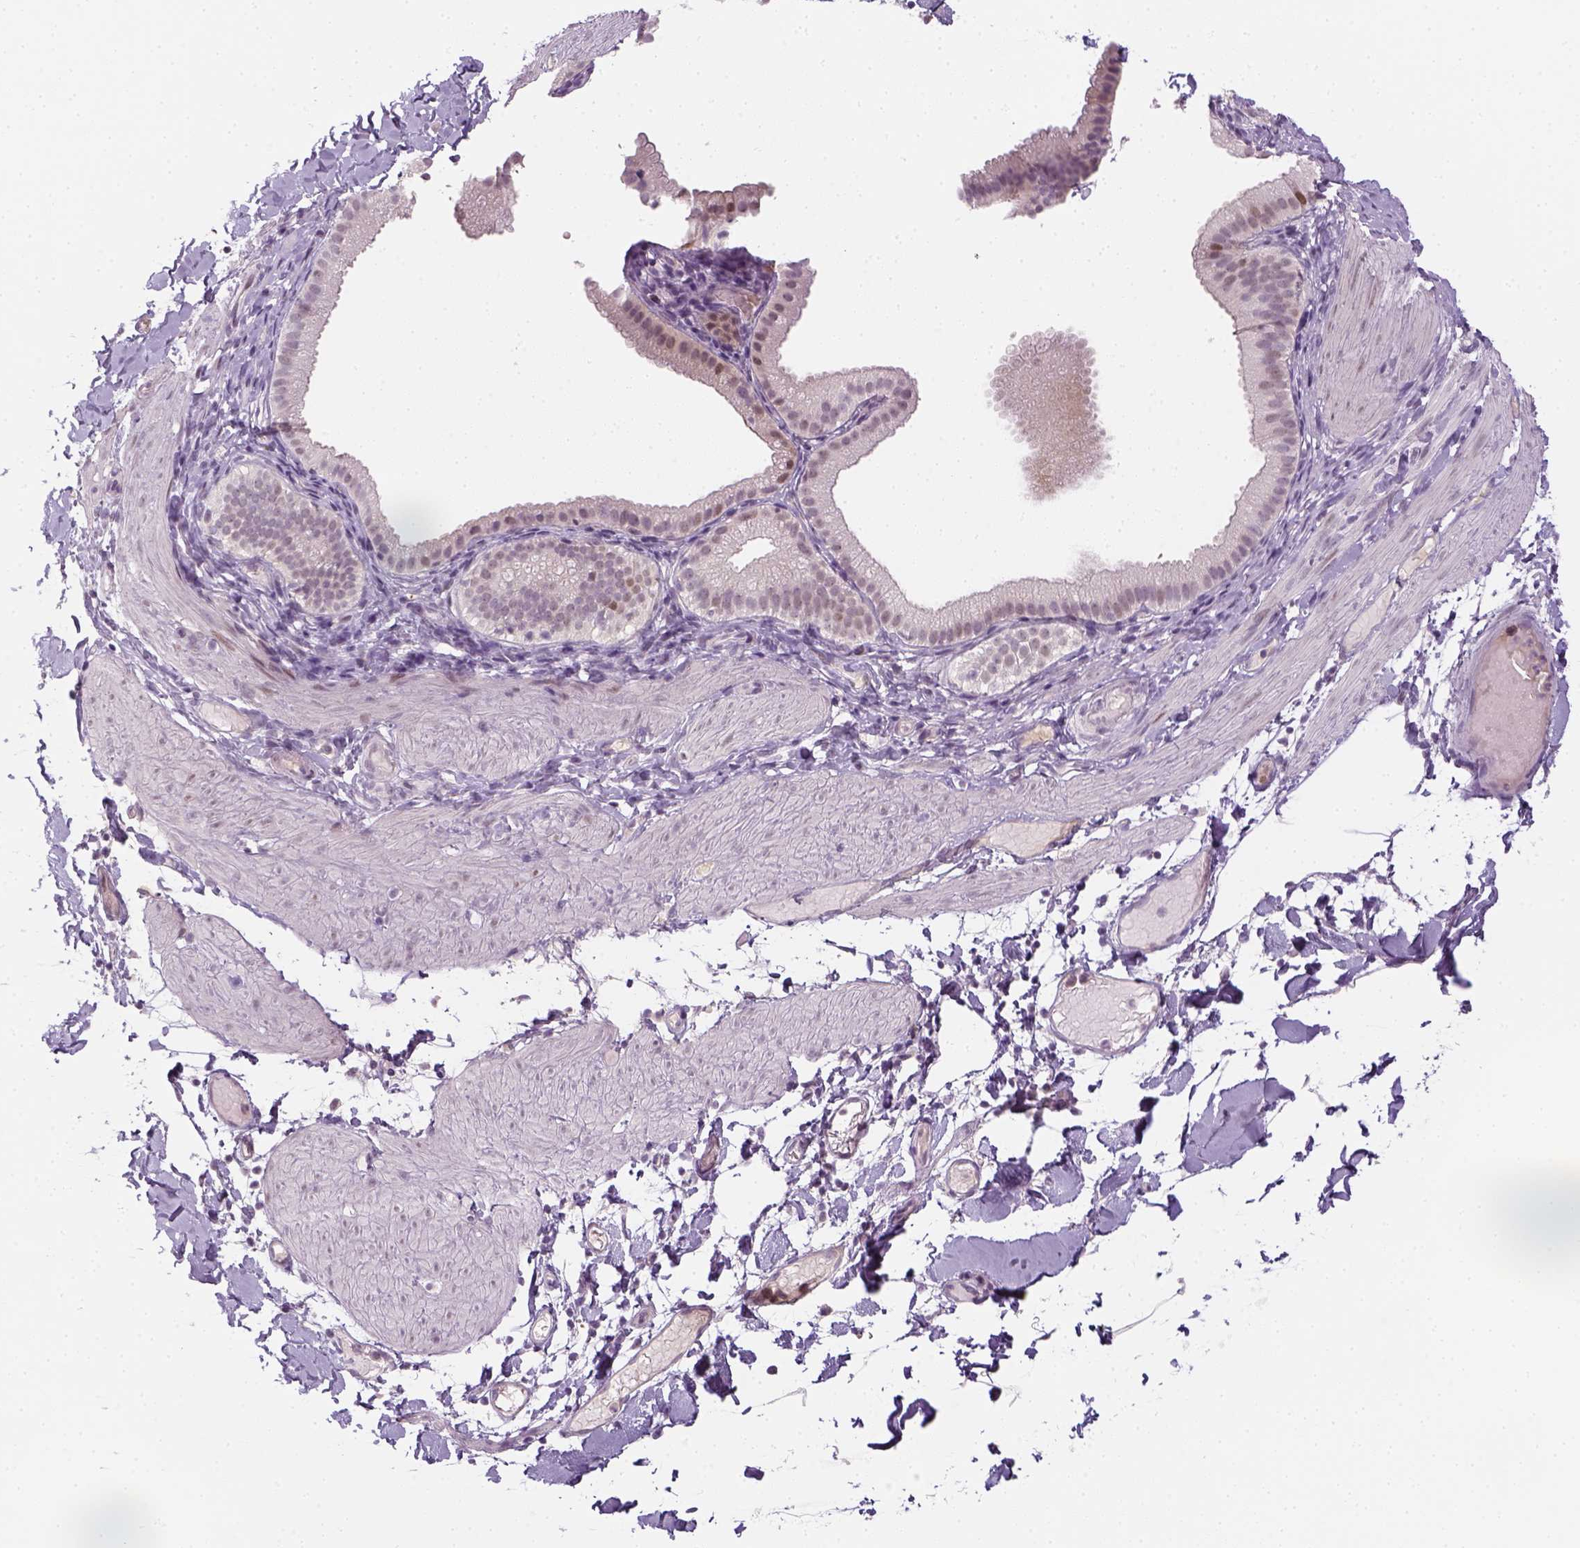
{"staining": {"intensity": "negative", "quantity": "none", "location": "none"}, "tissue": "adipose tissue", "cell_type": "Adipocytes", "image_type": "normal", "snomed": [{"axis": "morphology", "description": "Normal tissue, NOS"}, {"axis": "topography", "description": "Gallbladder"}, {"axis": "topography", "description": "Peripheral nerve tissue"}], "caption": "The micrograph shows no staining of adipocytes in normal adipose tissue.", "gene": "MAGEB3", "patient": {"sex": "female", "age": 45}}